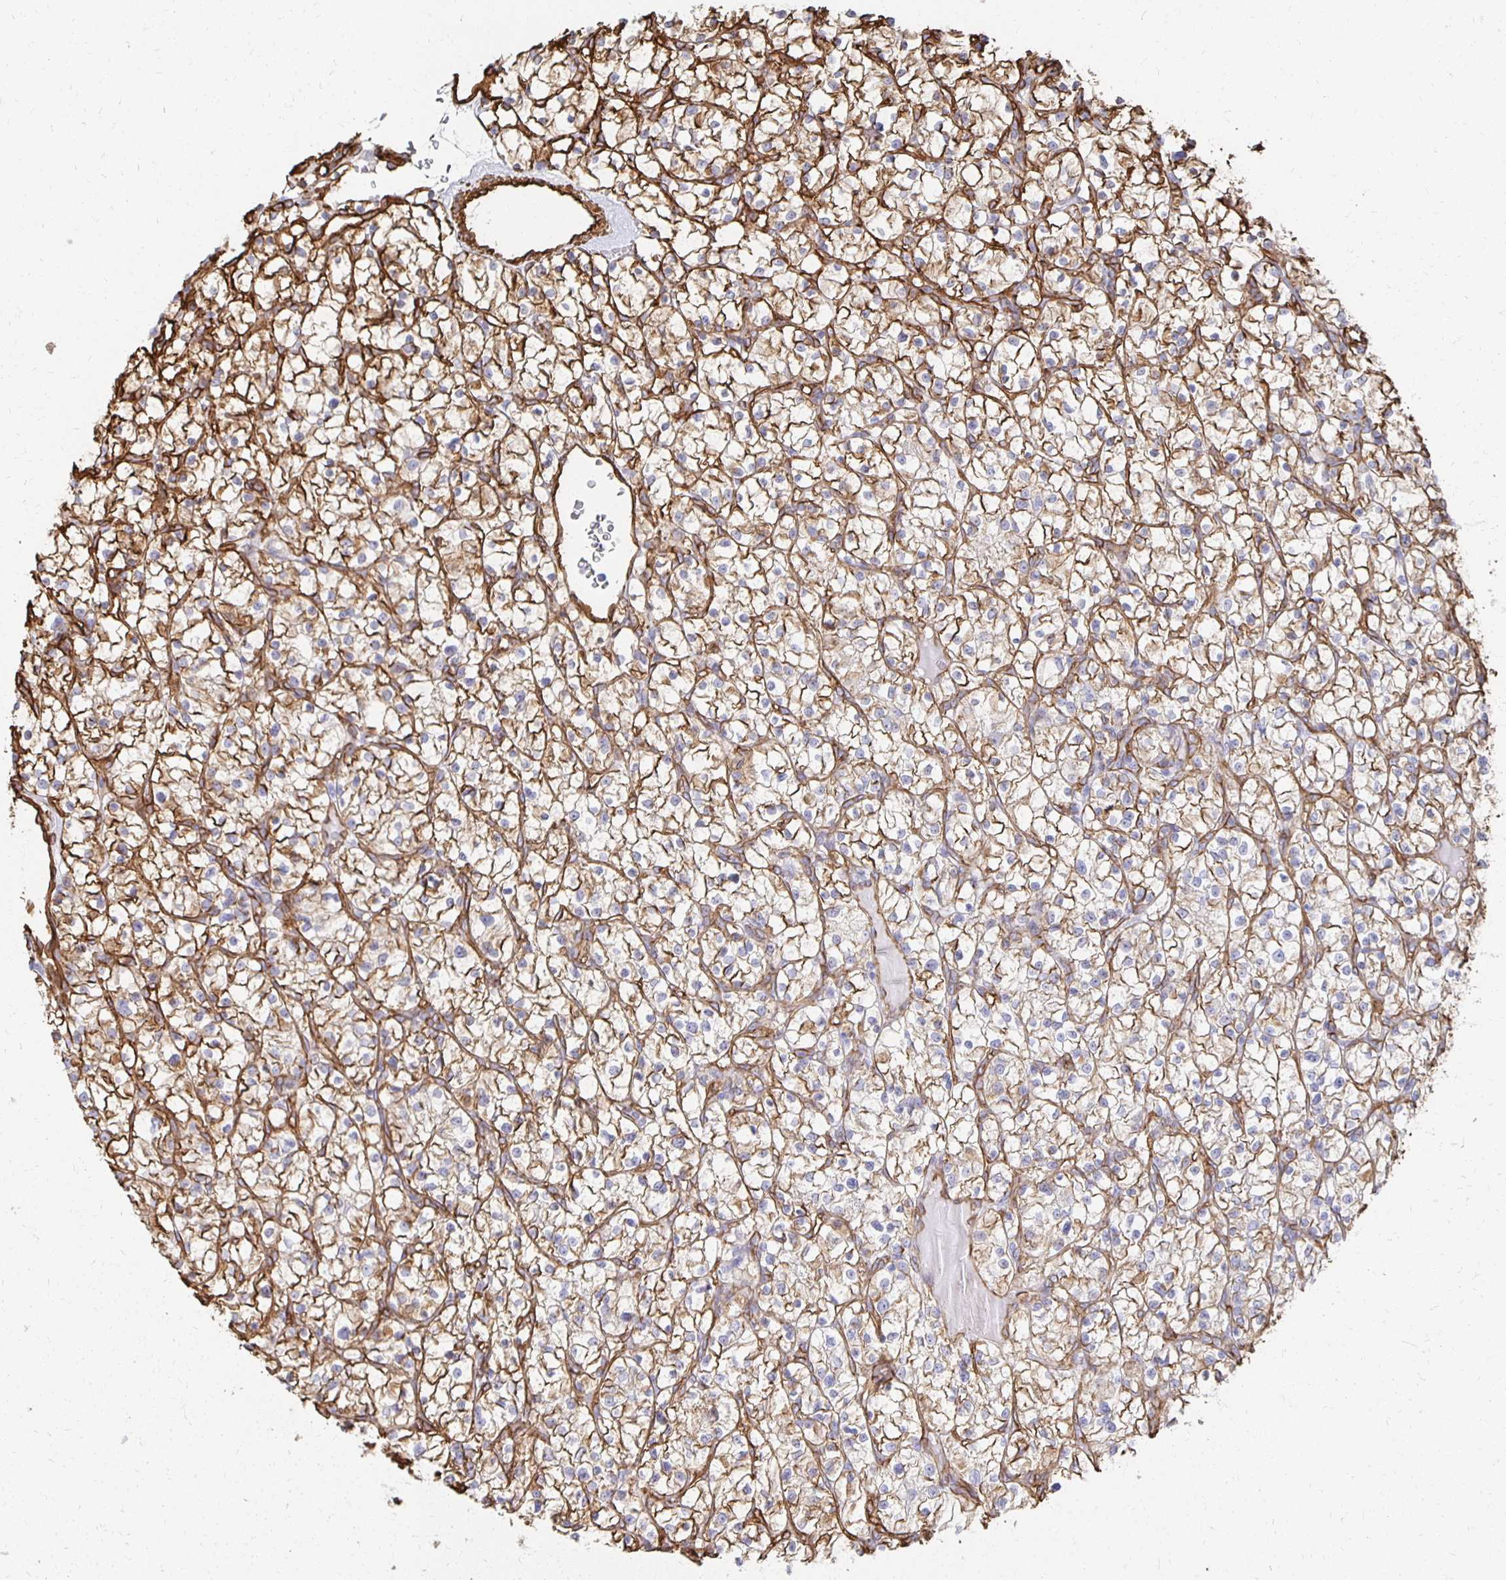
{"staining": {"intensity": "moderate", "quantity": "25%-75%", "location": "cytoplasmic/membranous"}, "tissue": "renal cancer", "cell_type": "Tumor cells", "image_type": "cancer", "snomed": [{"axis": "morphology", "description": "Adenocarcinoma, NOS"}, {"axis": "topography", "description": "Kidney"}], "caption": "A brown stain shows moderate cytoplasmic/membranous positivity of a protein in renal cancer tumor cells. The staining is performed using DAB (3,3'-diaminobenzidine) brown chromogen to label protein expression. The nuclei are counter-stained blue using hematoxylin.", "gene": "VIPR2", "patient": {"sex": "female", "age": 64}}